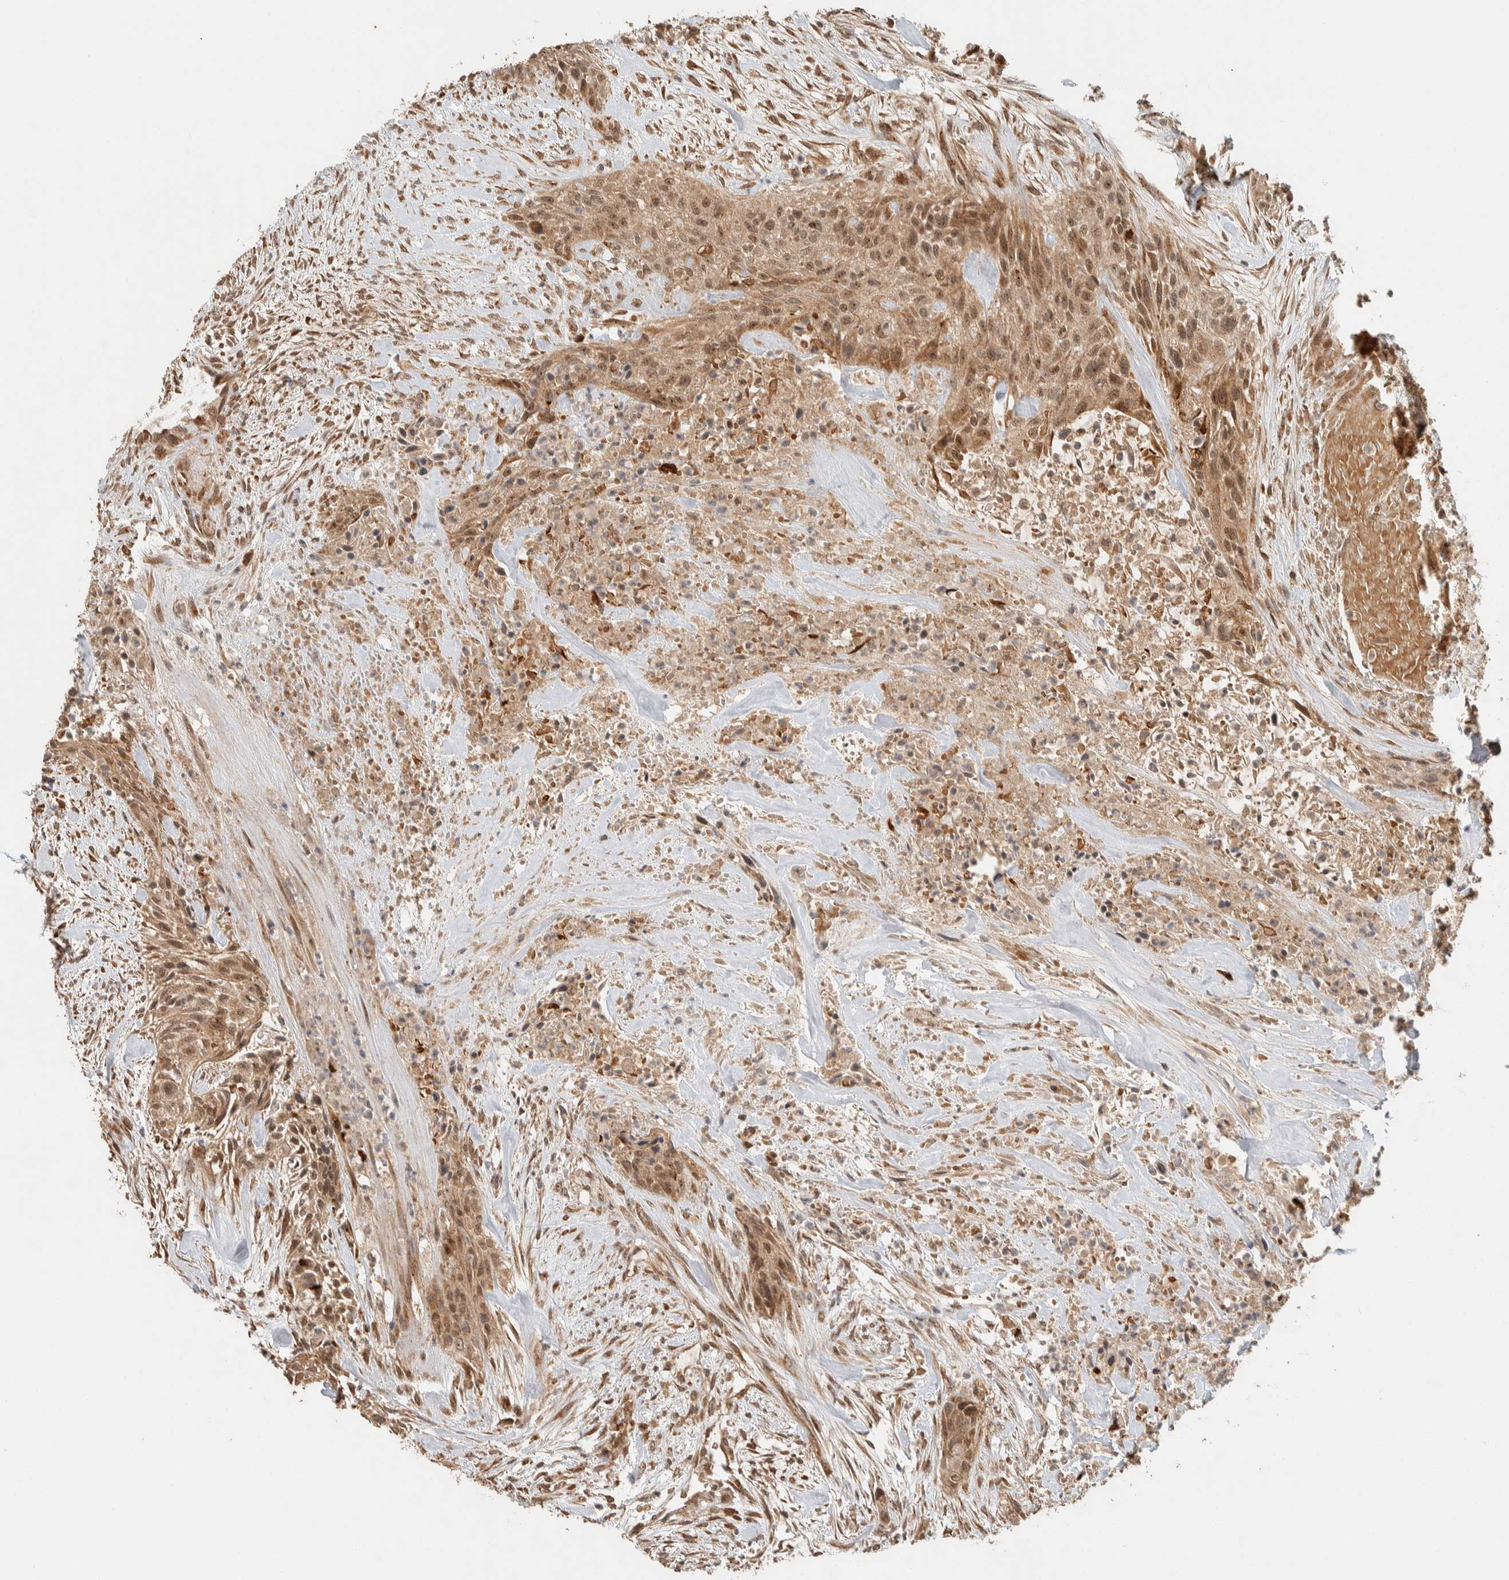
{"staining": {"intensity": "moderate", "quantity": ">75%", "location": "cytoplasmic/membranous,nuclear"}, "tissue": "urothelial cancer", "cell_type": "Tumor cells", "image_type": "cancer", "snomed": [{"axis": "morphology", "description": "Urothelial carcinoma, High grade"}, {"axis": "topography", "description": "Urinary bladder"}], "caption": "Protein expression analysis of high-grade urothelial carcinoma reveals moderate cytoplasmic/membranous and nuclear staining in approximately >75% of tumor cells.", "gene": "ZBTB2", "patient": {"sex": "male", "age": 35}}